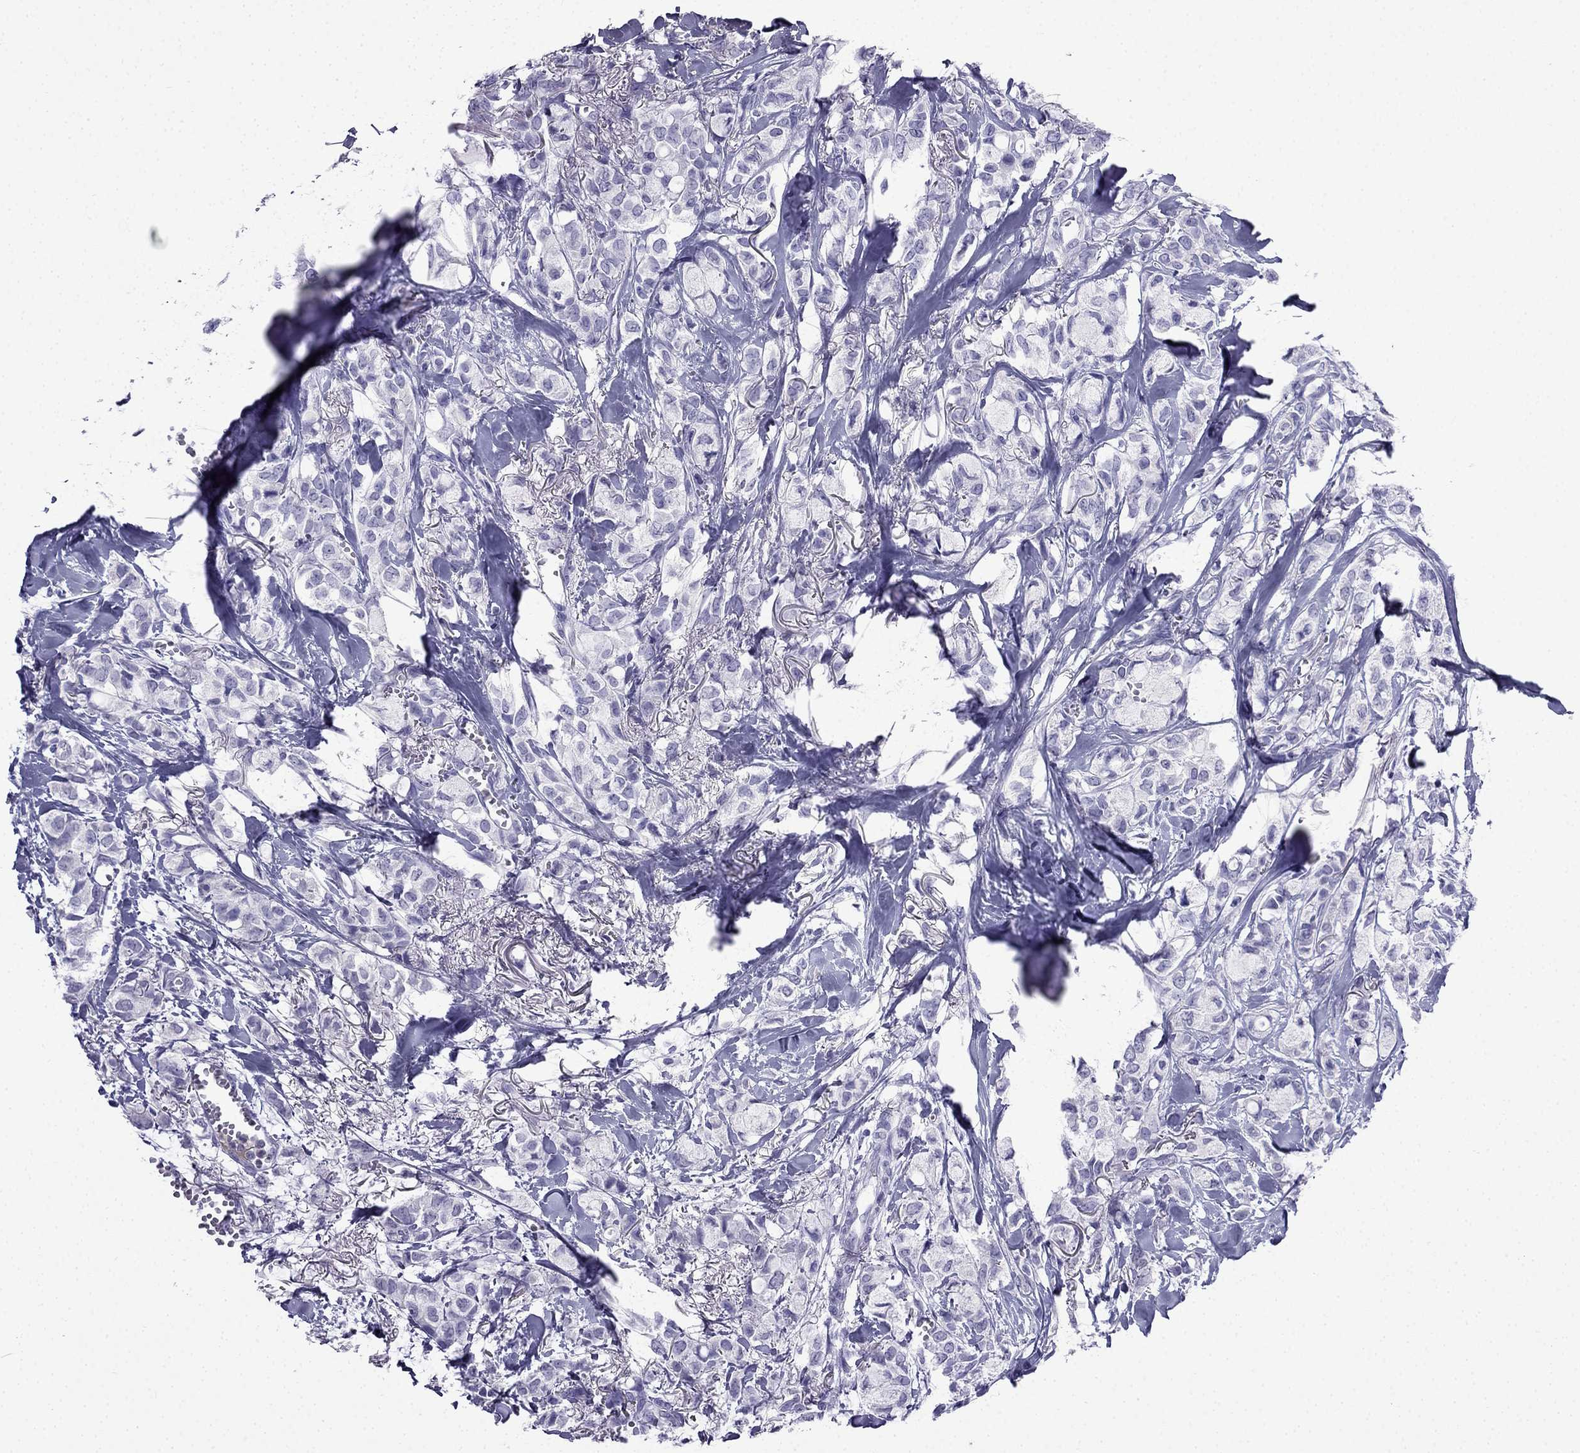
{"staining": {"intensity": "negative", "quantity": "none", "location": "none"}, "tissue": "breast cancer", "cell_type": "Tumor cells", "image_type": "cancer", "snomed": [{"axis": "morphology", "description": "Duct carcinoma"}, {"axis": "topography", "description": "Breast"}], "caption": "This is a micrograph of immunohistochemistry (IHC) staining of breast cancer (intraductal carcinoma), which shows no expression in tumor cells. (Immunohistochemistry, brightfield microscopy, high magnification).", "gene": "CDHR4", "patient": {"sex": "female", "age": 85}}